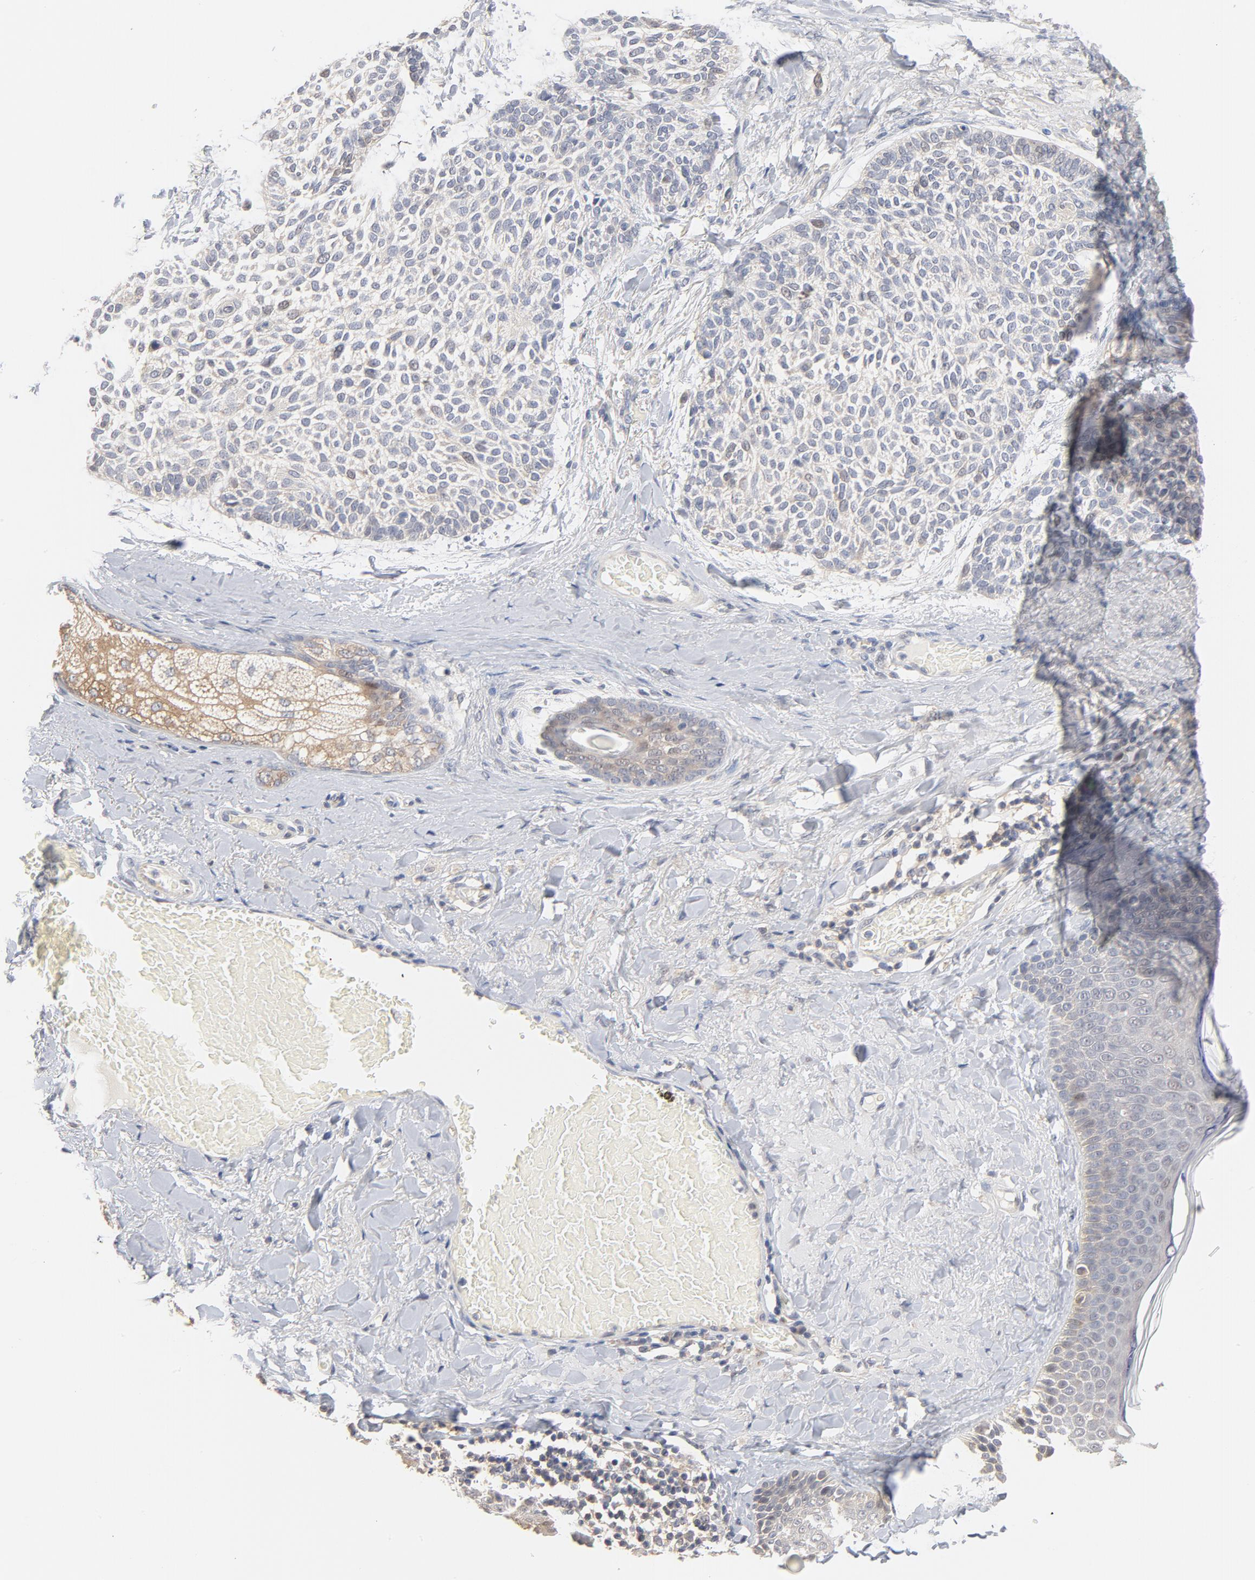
{"staining": {"intensity": "negative", "quantity": "none", "location": "none"}, "tissue": "skin cancer", "cell_type": "Tumor cells", "image_type": "cancer", "snomed": [{"axis": "morphology", "description": "Normal tissue, NOS"}, {"axis": "morphology", "description": "Basal cell carcinoma"}, {"axis": "topography", "description": "Skin"}], "caption": "High magnification brightfield microscopy of skin basal cell carcinoma stained with DAB (brown) and counterstained with hematoxylin (blue): tumor cells show no significant positivity.", "gene": "UBL4A", "patient": {"sex": "female", "age": 70}}